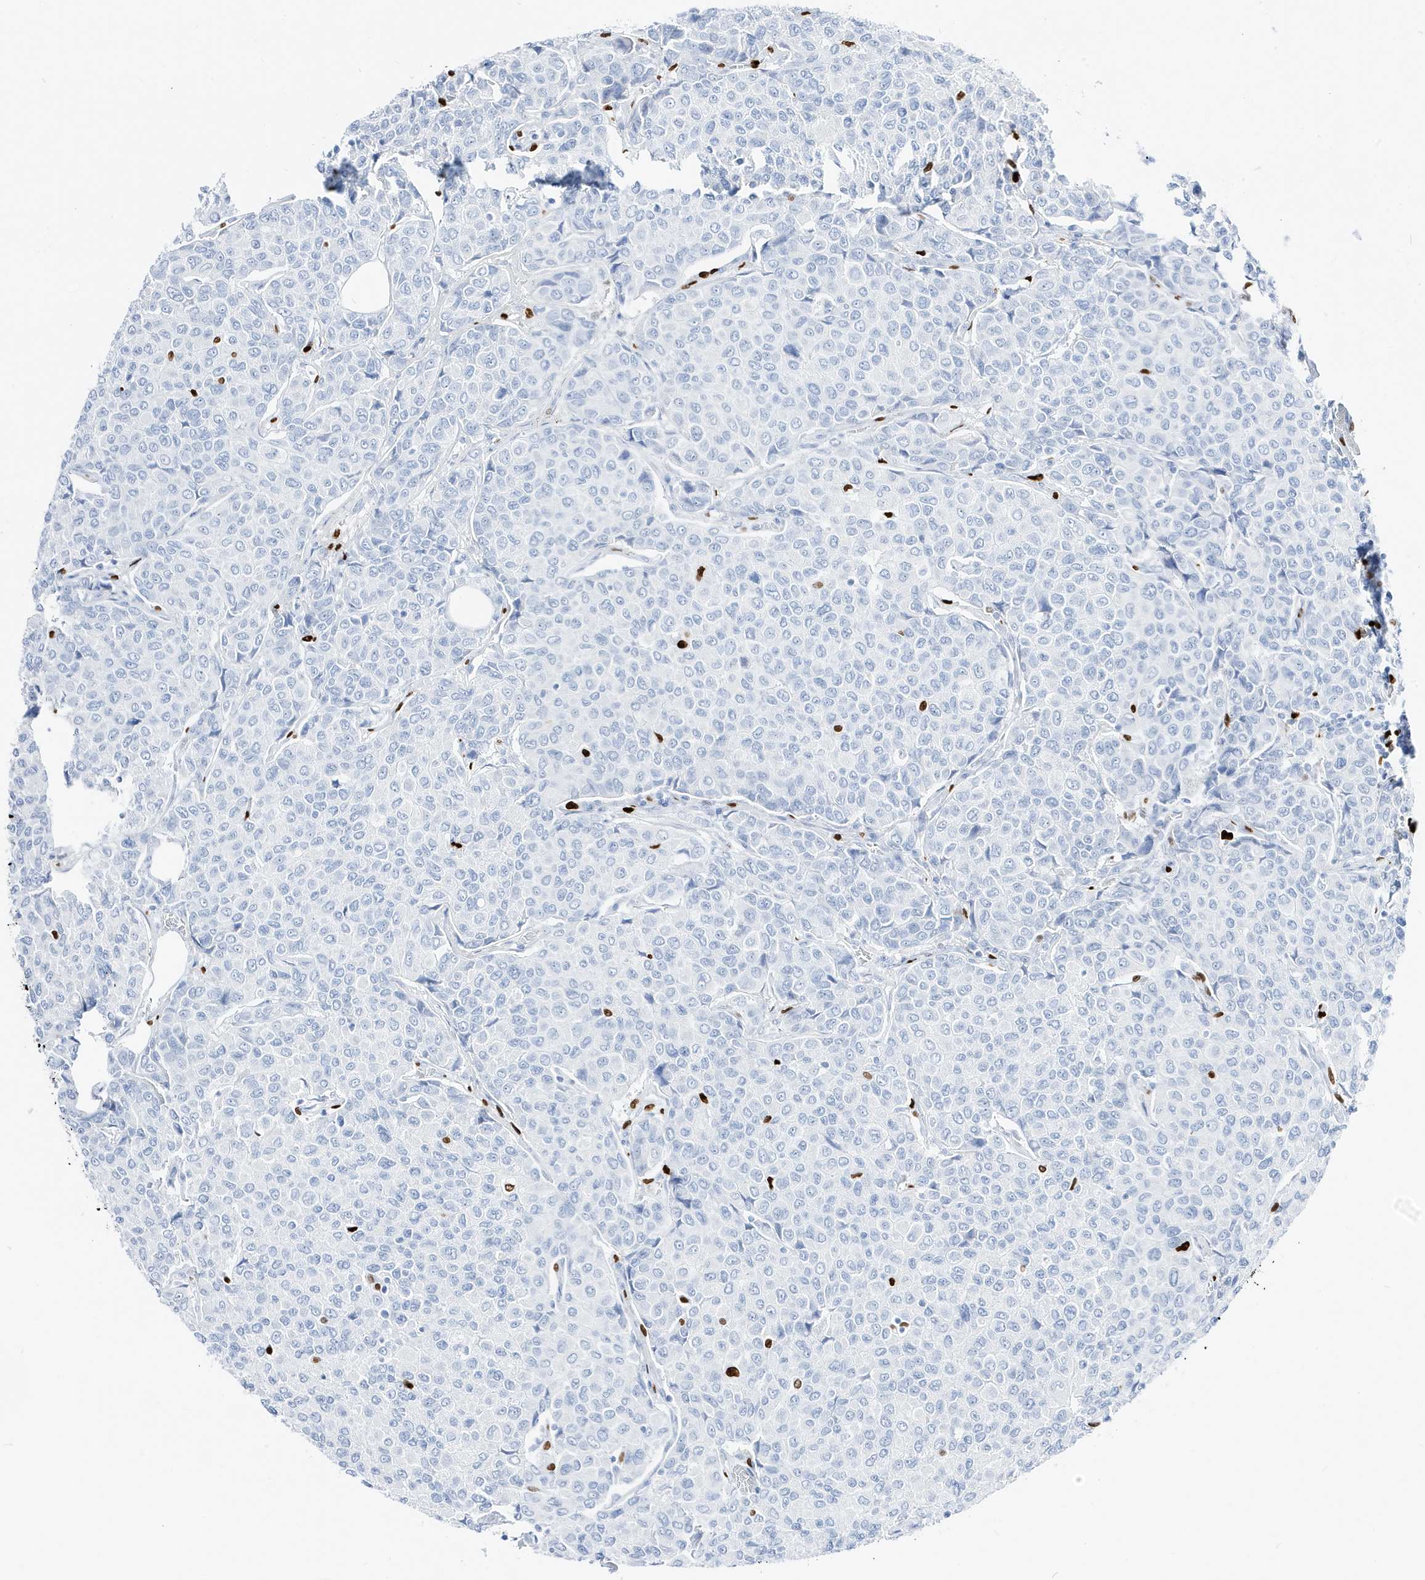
{"staining": {"intensity": "negative", "quantity": "none", "location": "none"}, "tissue": "breast cancer", "cell_type": "Tumor cells", "image_type": "cancer", "snomed": [{"axis": "morphology", "description": "Duct carcinoma"}, {"axis": "topography", "description": "Breast"}], "caption": "This micrograph is of breast cancer stained with immunohistochemistry to label a protein in brown with the nuclei are counter-stained blue. There is no positivity in tumor cells.", "gene": "MNDA", "patient": {"sex": "female", "age": 55}}